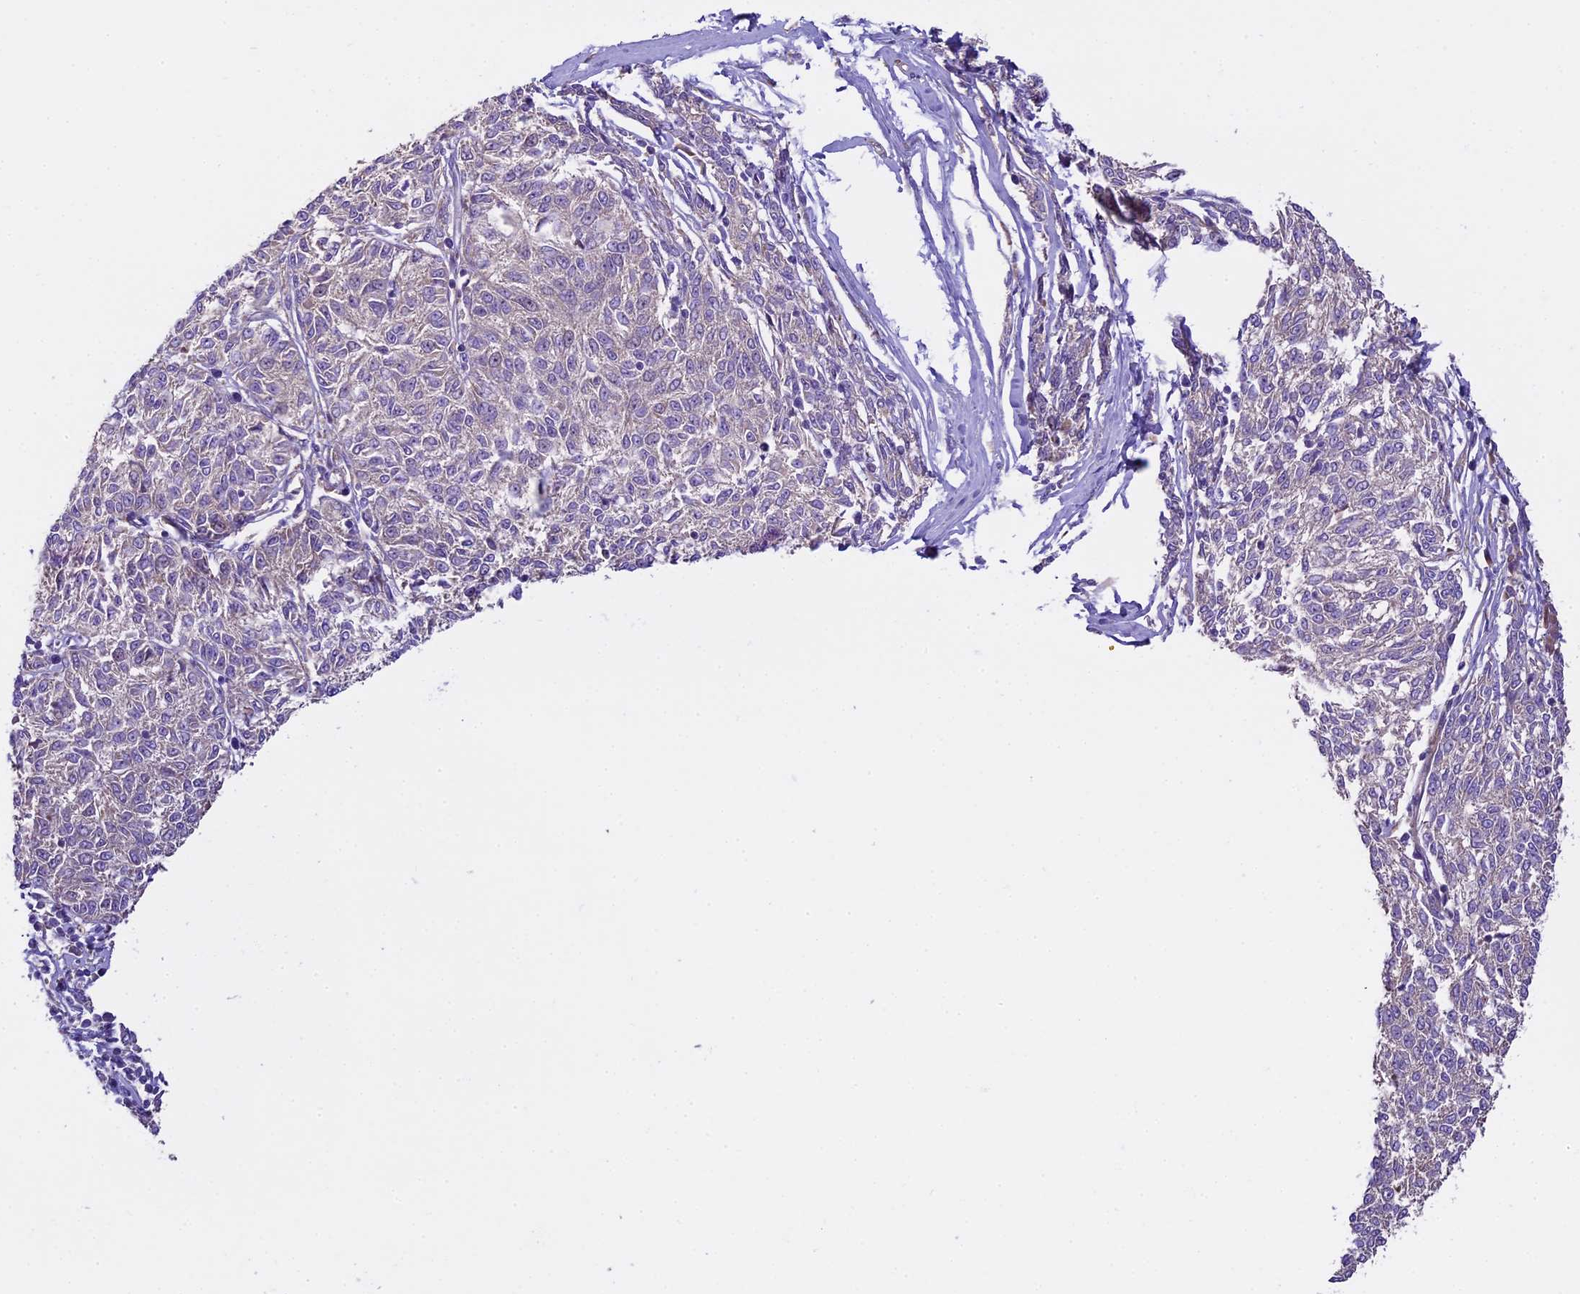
{"staining": {"intensity": "negative", "quantity": "none", "location": "none"}, "tissue": "melanoma", "cell_type": "Tumor cells", "image_type": "cancer", "snomed": [{"axis": "morphology", "description": "Malignant melanoma, NOS"}, {"axis": "topography", "description": "Skin"}], "caption": "Melanoma was stained to show a protein in brown. There is no significant staining in tumor cells. Brightfield microscopy of IHC stained with DAB (brown) and hematoxylin (blue), captured at high magnification.", "gene": "SPIRE1", "patient": {"sex": "female", "age": 72}}